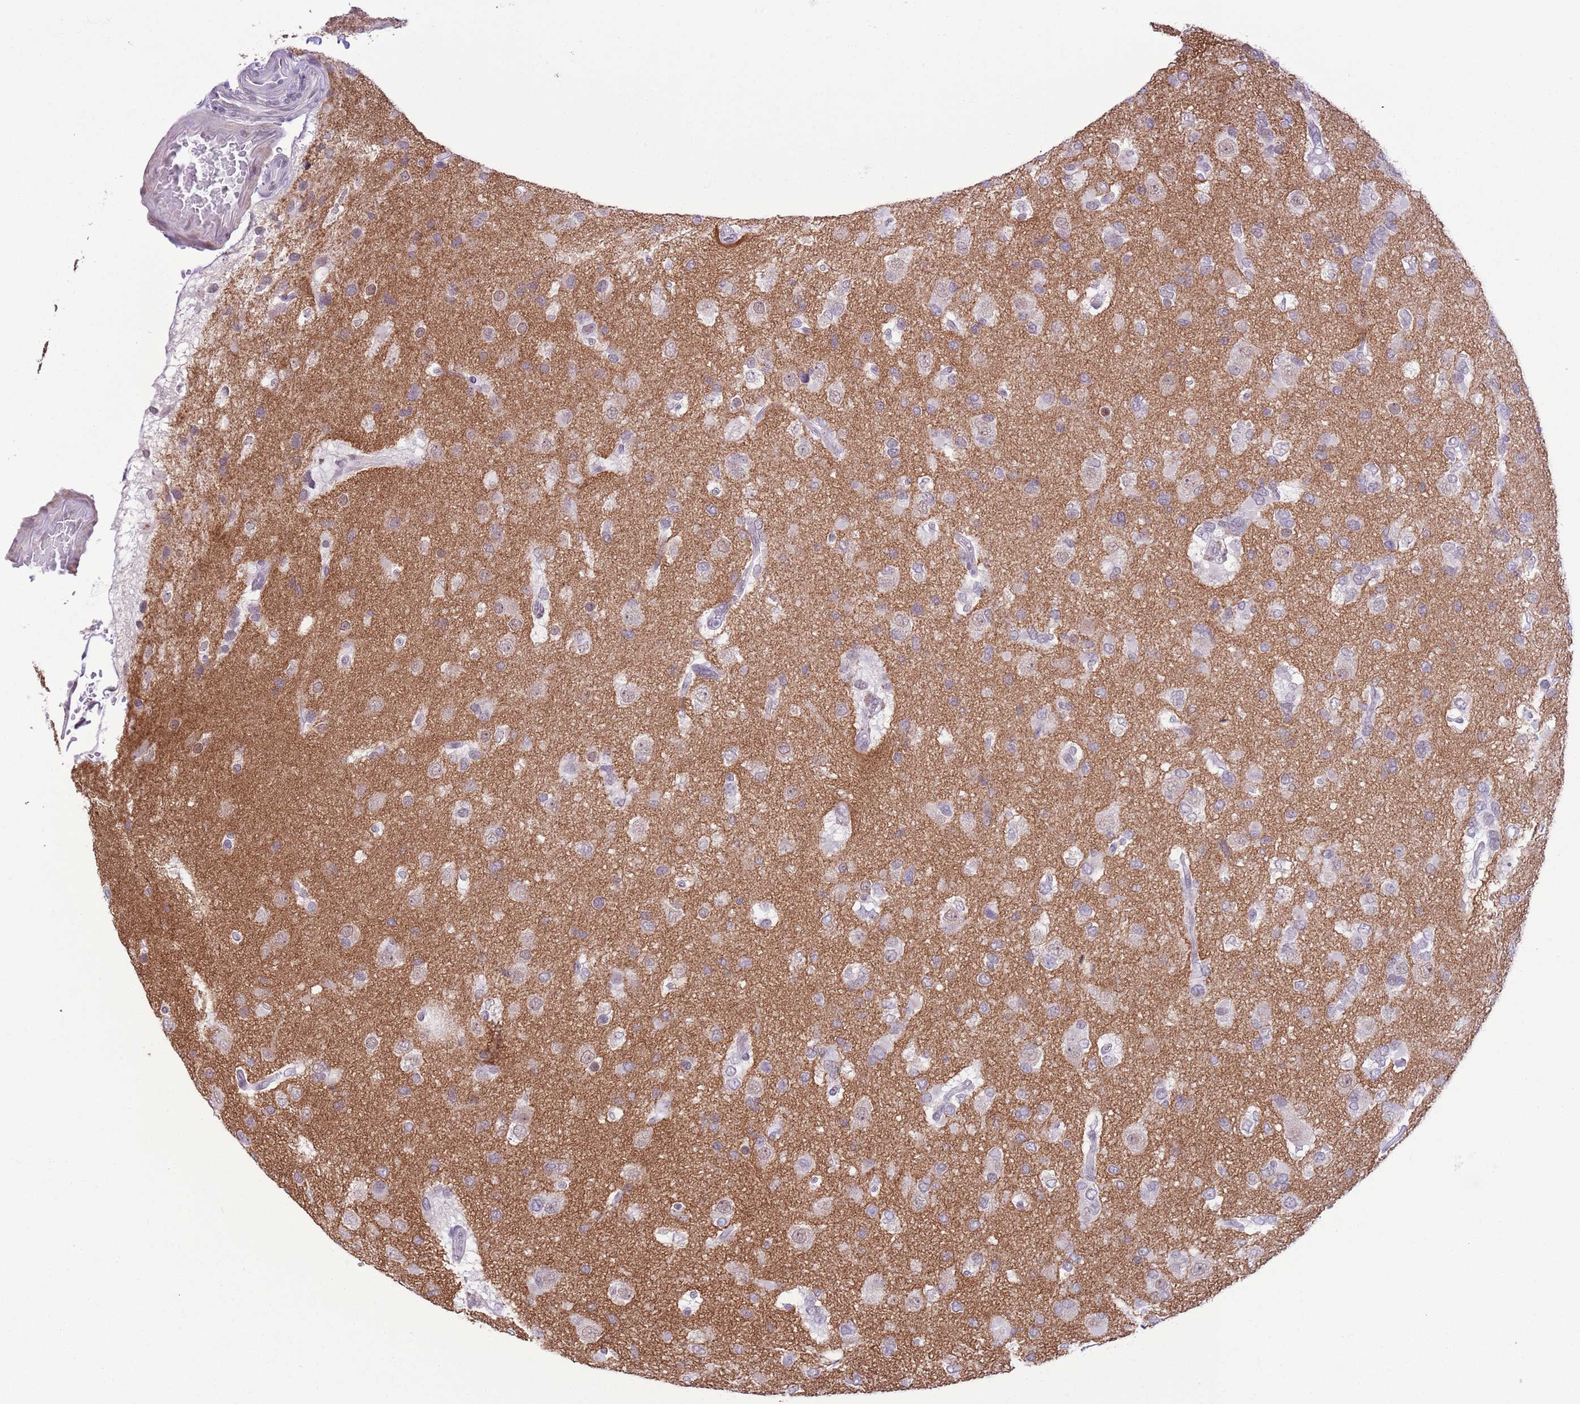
{"staining": {"intensity": "negative", "quantity": "none", "location": "none"}, "tissue": "glioma", "cell_type": "Tumor cells", "image_type": "cancer", "snomed": [{"axis": "morphology", "description": "Glioma, malignant, High grade"}, {"axis": "topography", "description": "Brain"}], "caption": "Malignant glioma (high-grade) was stained to show a protein in brown. There is no significant staining in tumor cells.", "gene": "ZNF576", "patient": {"sex": "male", "age": 53}}